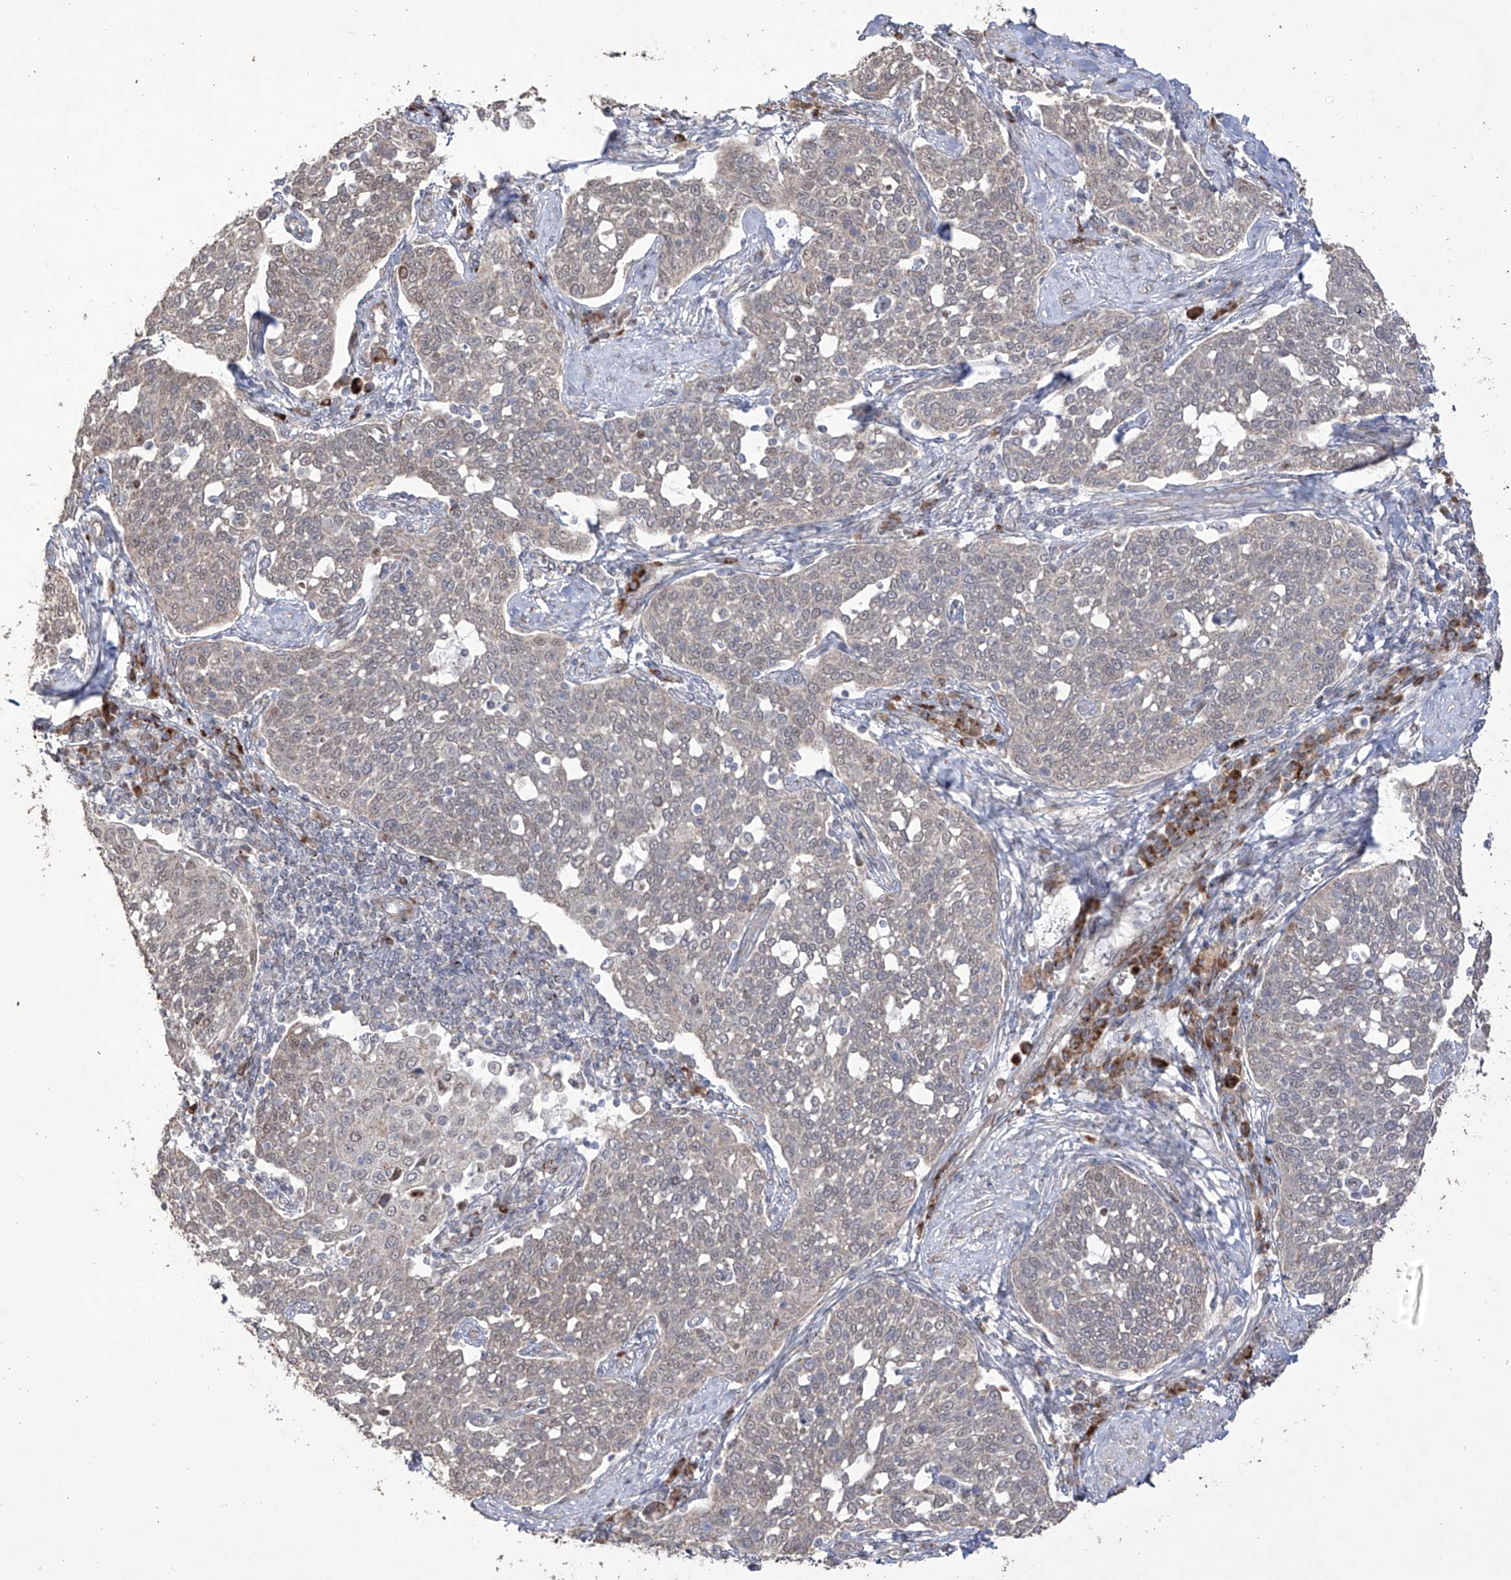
{"staining": {"intensity": "negative", "quantity": "none", "location": "none"}, "tissue": "cervical cancer", "cell_type": "Tumor cells", "image_type": "cancer", "snomed": [{"axis": "morphology", "description": "Squamous cell carcinoma, NOS"}, {"axis": "topography", "description": "Cervix"}], "caption": "This histopathology image is of cervical squamous cell carcinoma stained with immunohistochemistry (IHC) to label a protein in brown with the nuclei are counter-stained blue. There is no staining in tumor cells.", "gene": "YKT6", "patient": {"sex": "female", "age": 34}}